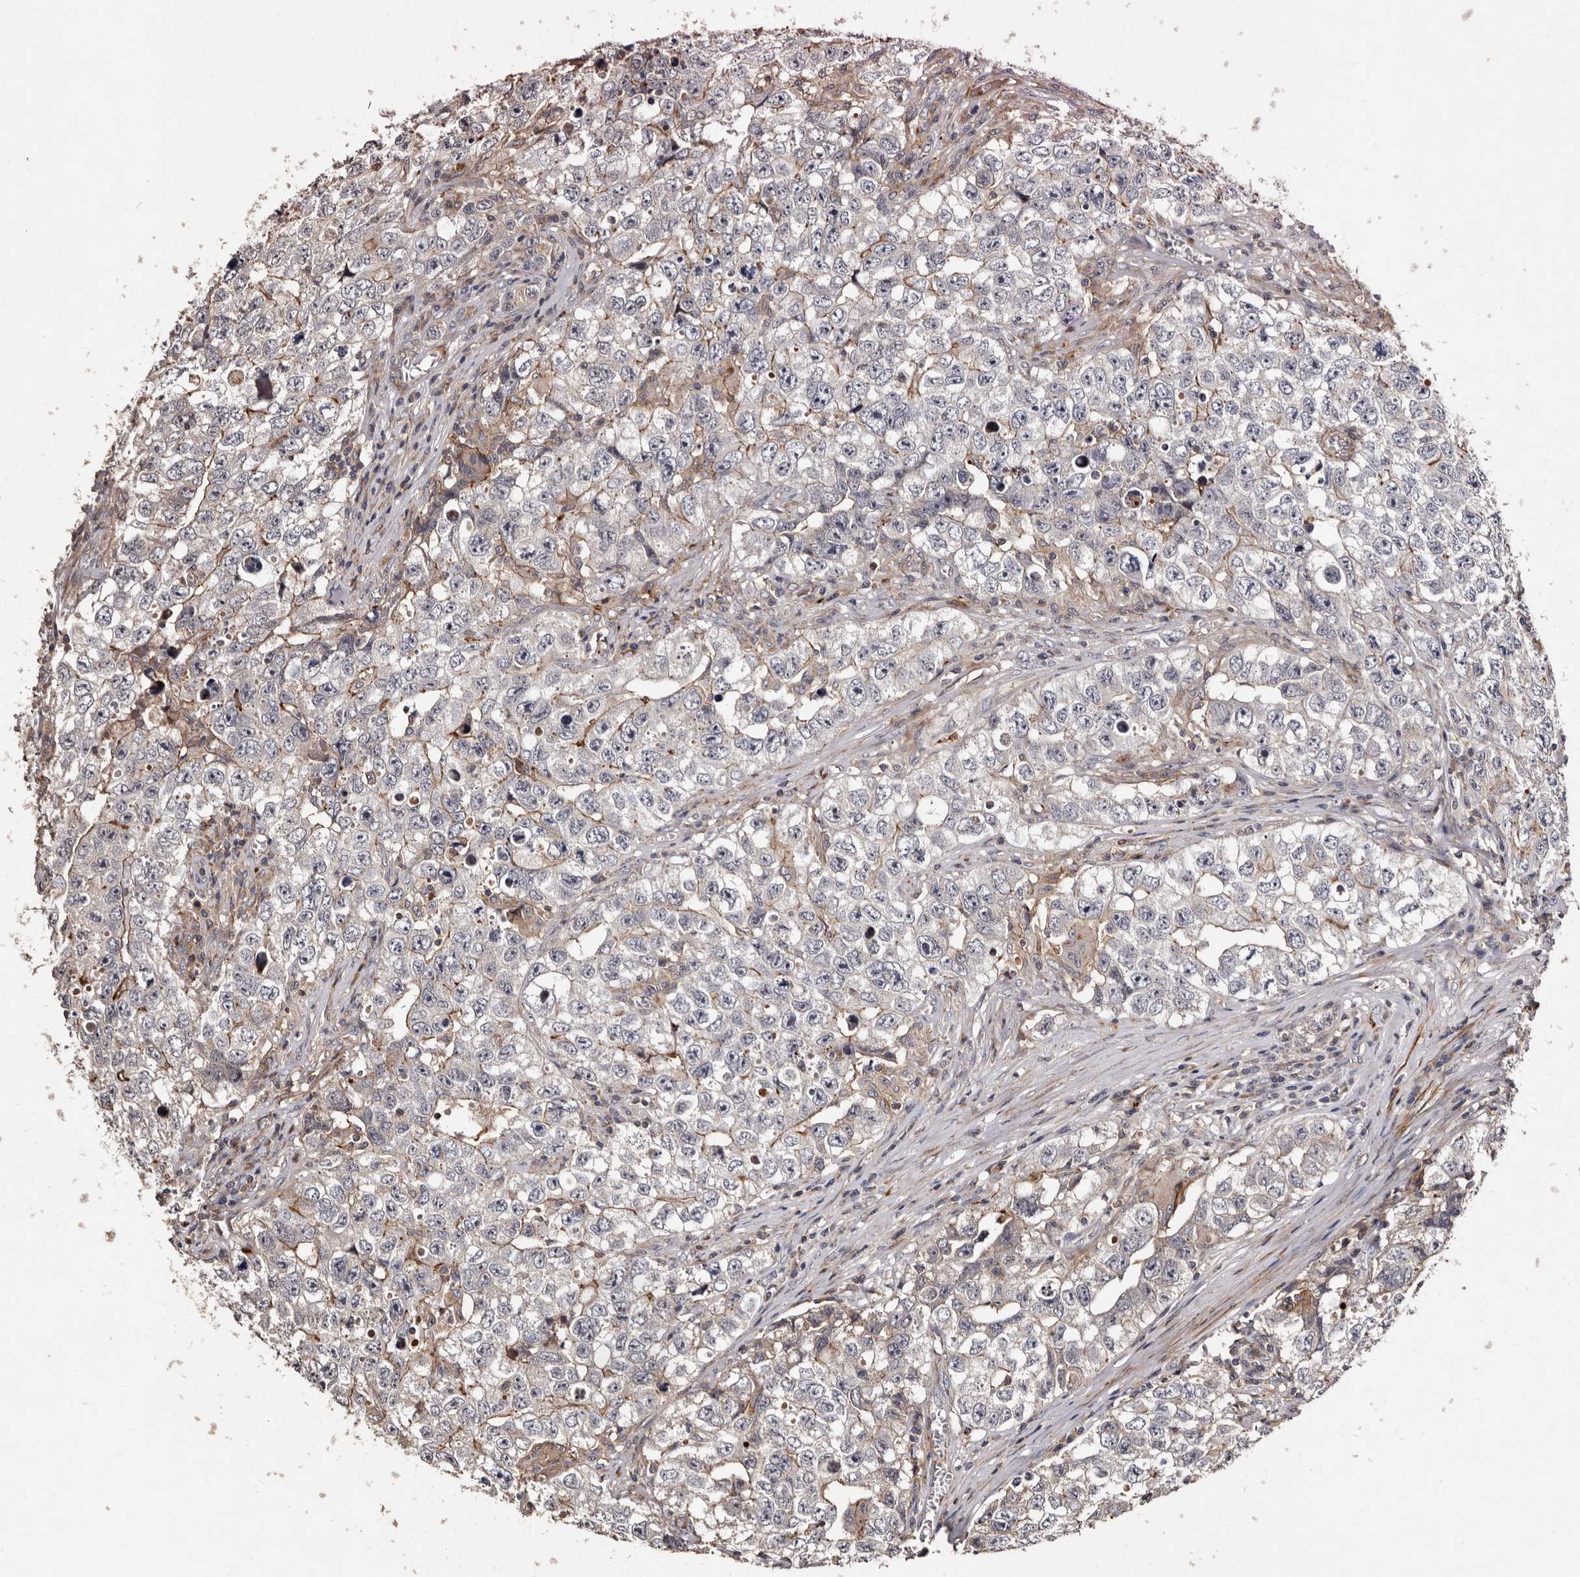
{"staining": {"intensity": "negative", "quantity": "none", "location": "none"}, "tissue": "testis cancer", "cell_type": "Tumor cells", "image_type": "cancer", "snomed": [{"axis": "morphology", "description": "Seminoma, NOS"}, {"axis": "morphology", "description": "Carcinoma, Embryonal, NOS"}, {"axis": "topography", "description": "Testis"}], "caption": "Histopathology image shows no significant protein positivity in tumor cells of testis seminoma.", "gene": "PRKD3", "patient": {"sex": "male", "age": 43}}